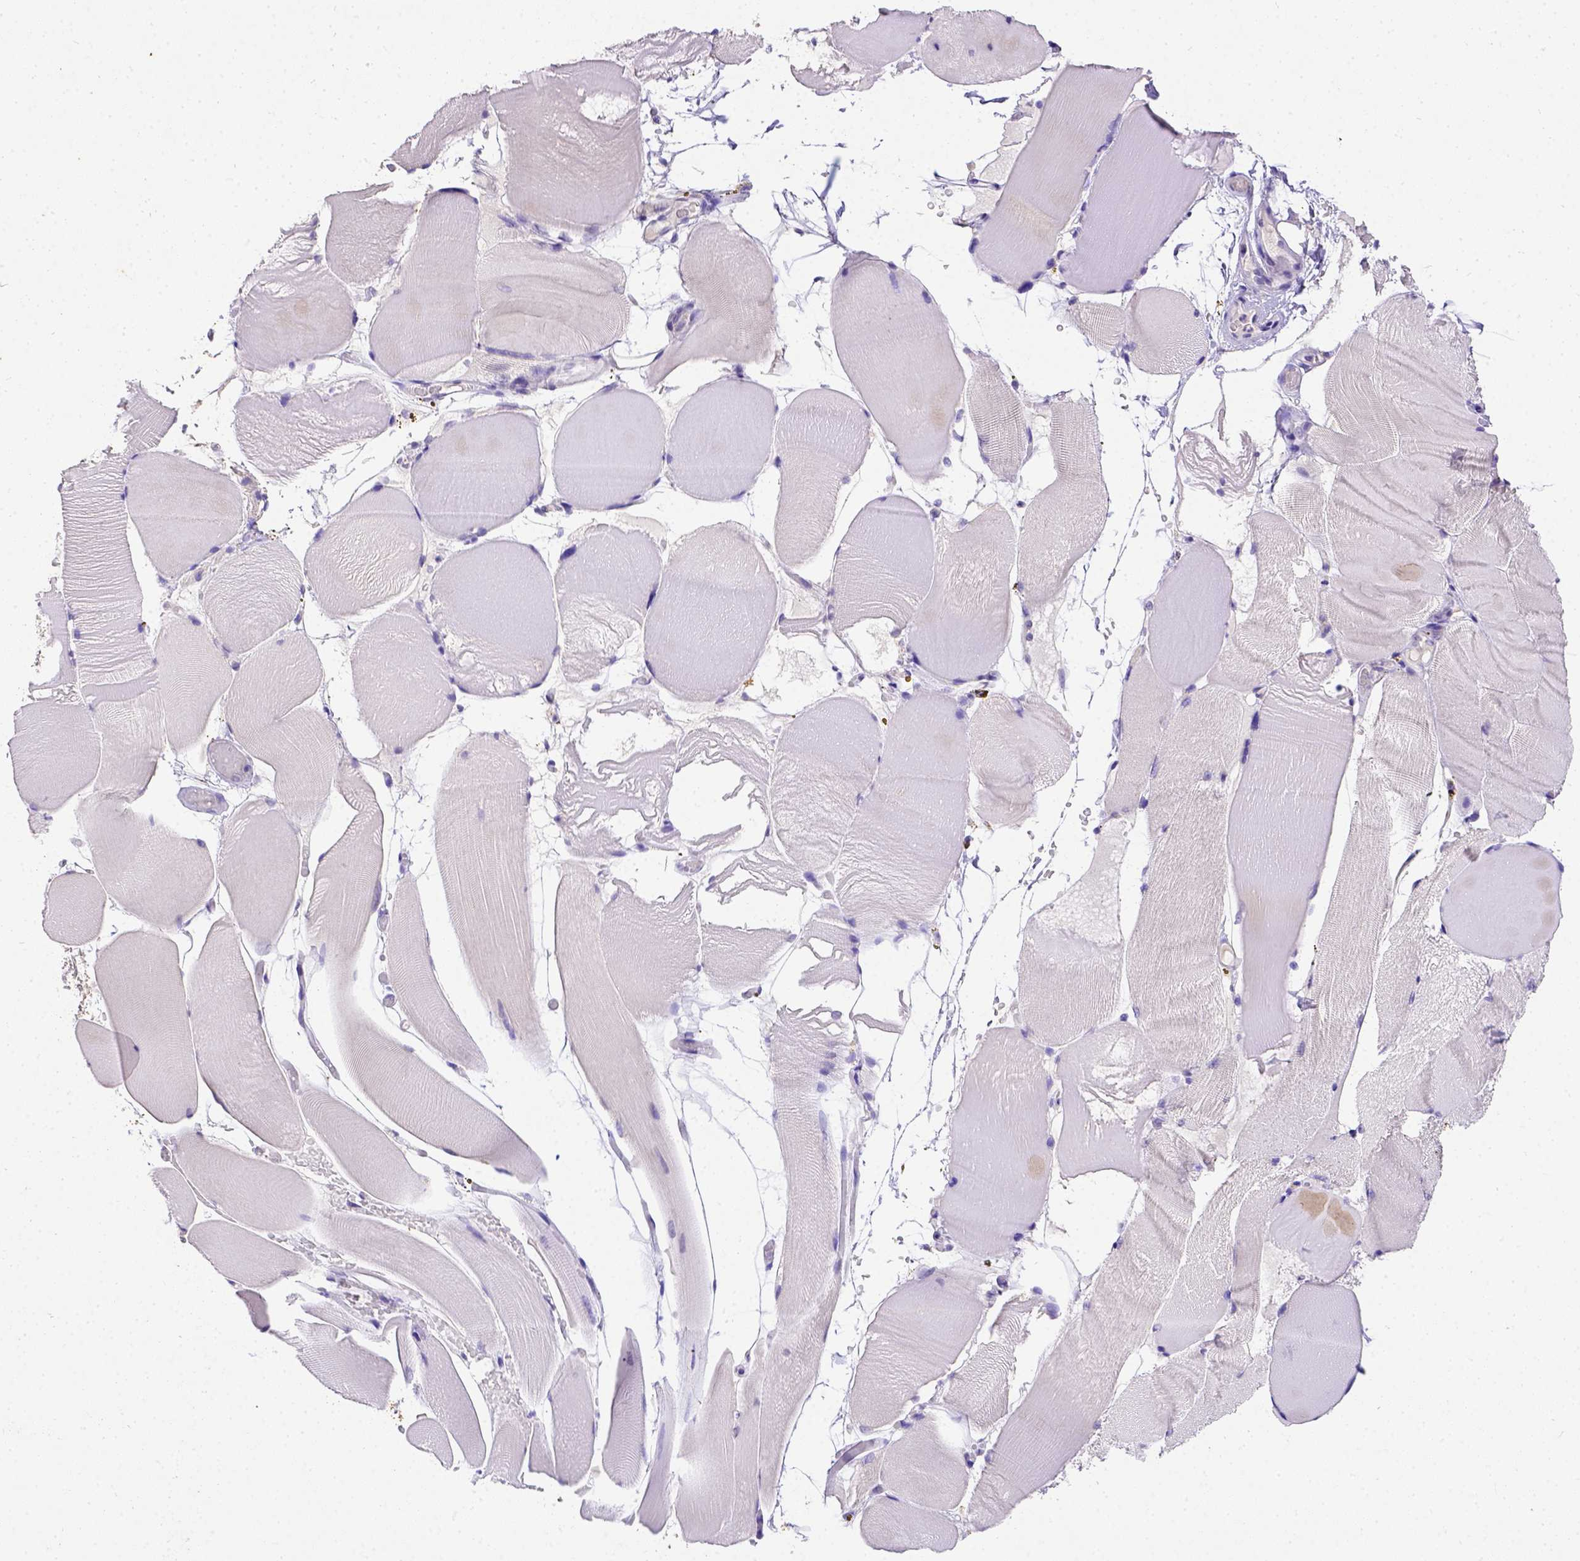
{"staining": {"intensity": "negative", "quantity": "none", "location": "none"}, "tissue": "skeletal muscle", "cell_type": "Myocytes", "image_type": "normal", "snomed": [{"axis": "morphology", "description": "Normal tissue, NOS"}, {"axis": "topography", "description": "Skeletal muscle"}], "caption": "This is a micrograph of IHC staining of normal skeletal muscle, which shows no expression in myocytes.", "gene": "B3GAT1", "patient": {"sex": "female", "age": 37}}